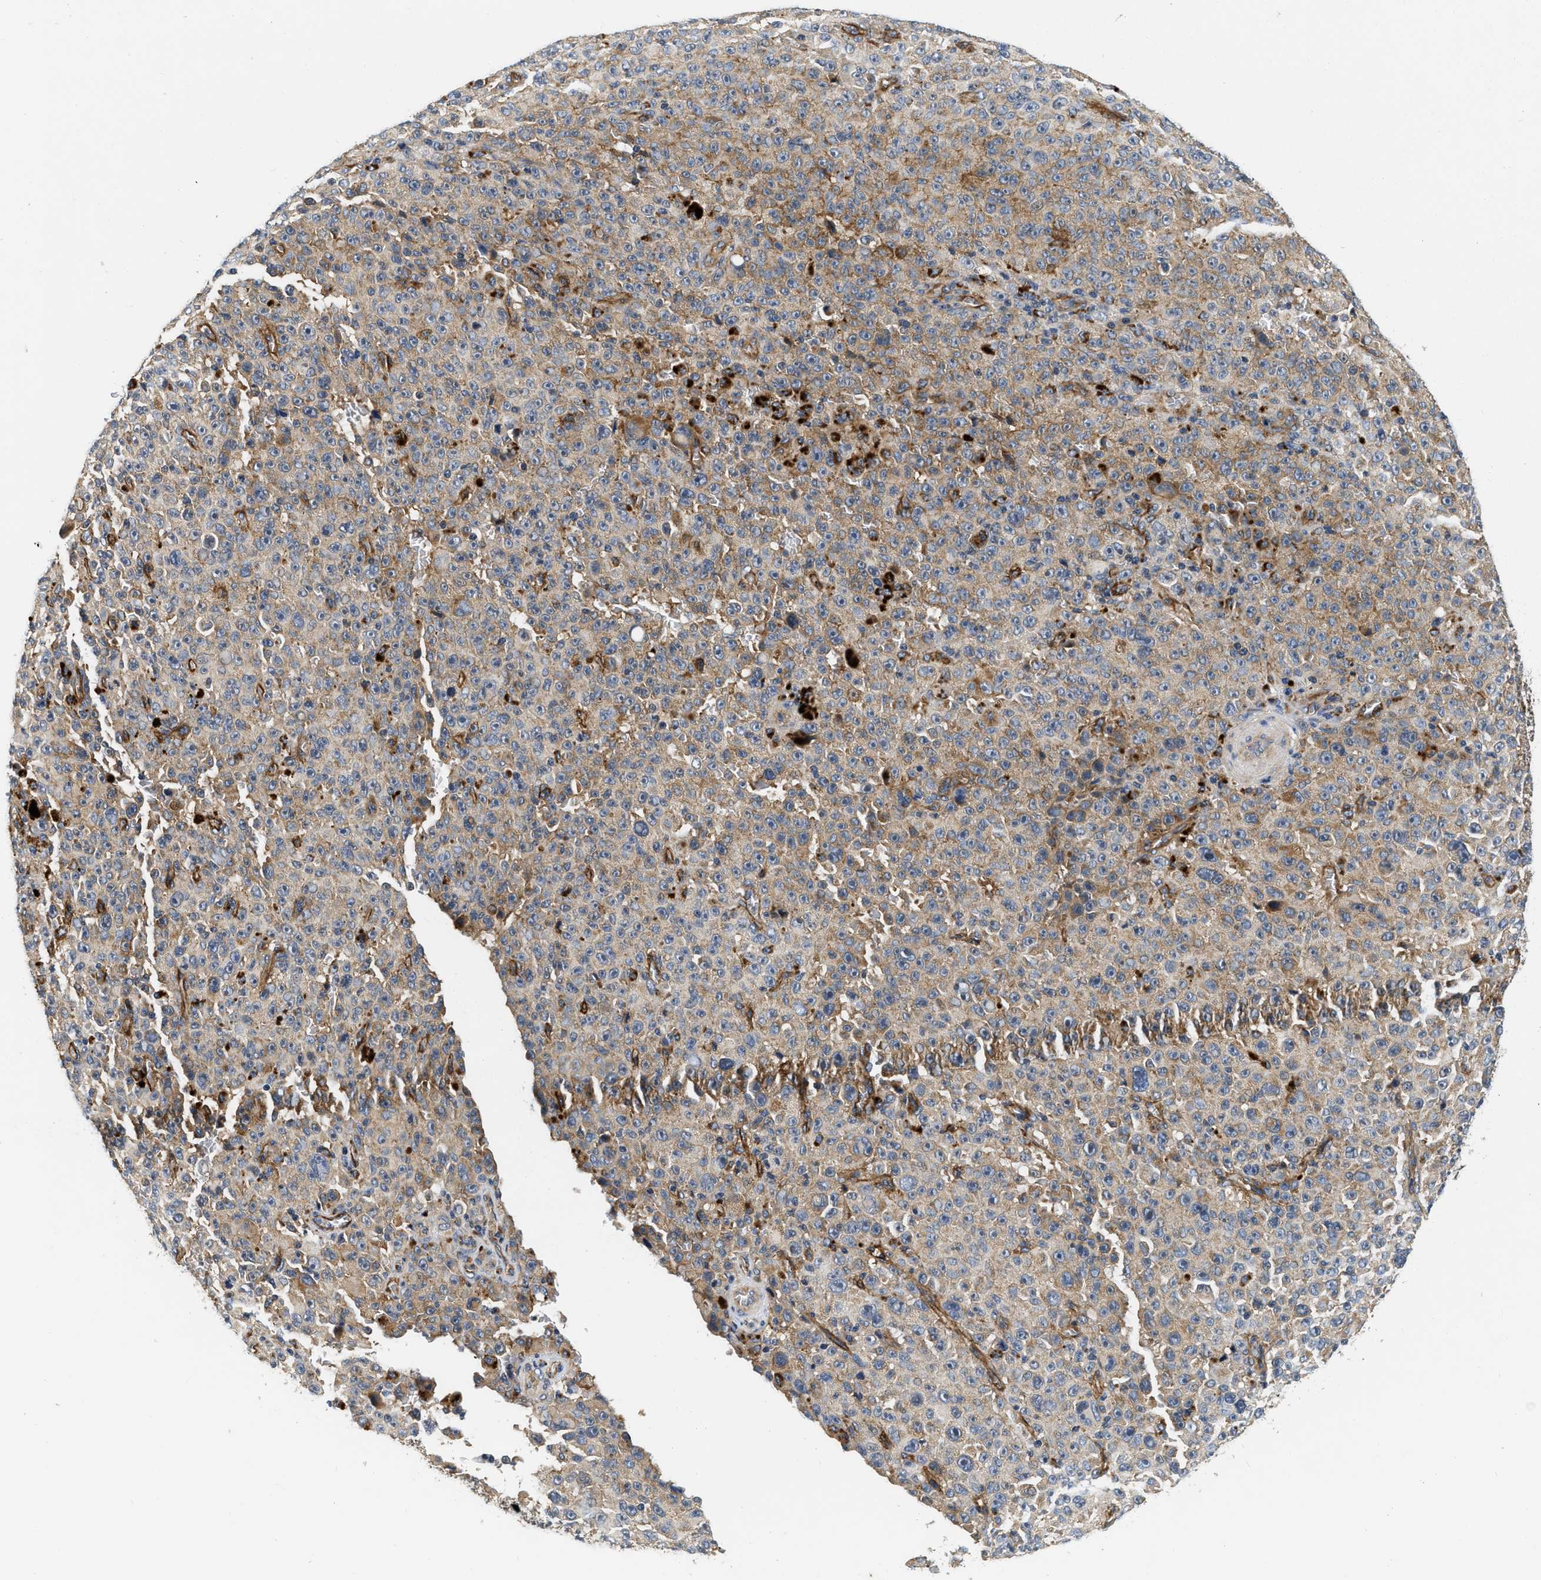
{"staining": {"intensity": "moderate", "quantity": ">75%", "location": "cytoplasmic/membranous"}, "tissue": "melanoma", "cell_type": "Tumor cells", "image_type": "cancer", "snomed": [{"axis": "morphology", "description": "Malignant melanoma, NOS"}, {"axis": "topography", "description": "Skin"}], "caption": "A micrograph of human malignant melanoma stained for a protein reveals moderate cytoplasmic/membranous brown staining in tumor cells.", "gene": "NME6", "patient": {"sex": "female", "age": 82}}